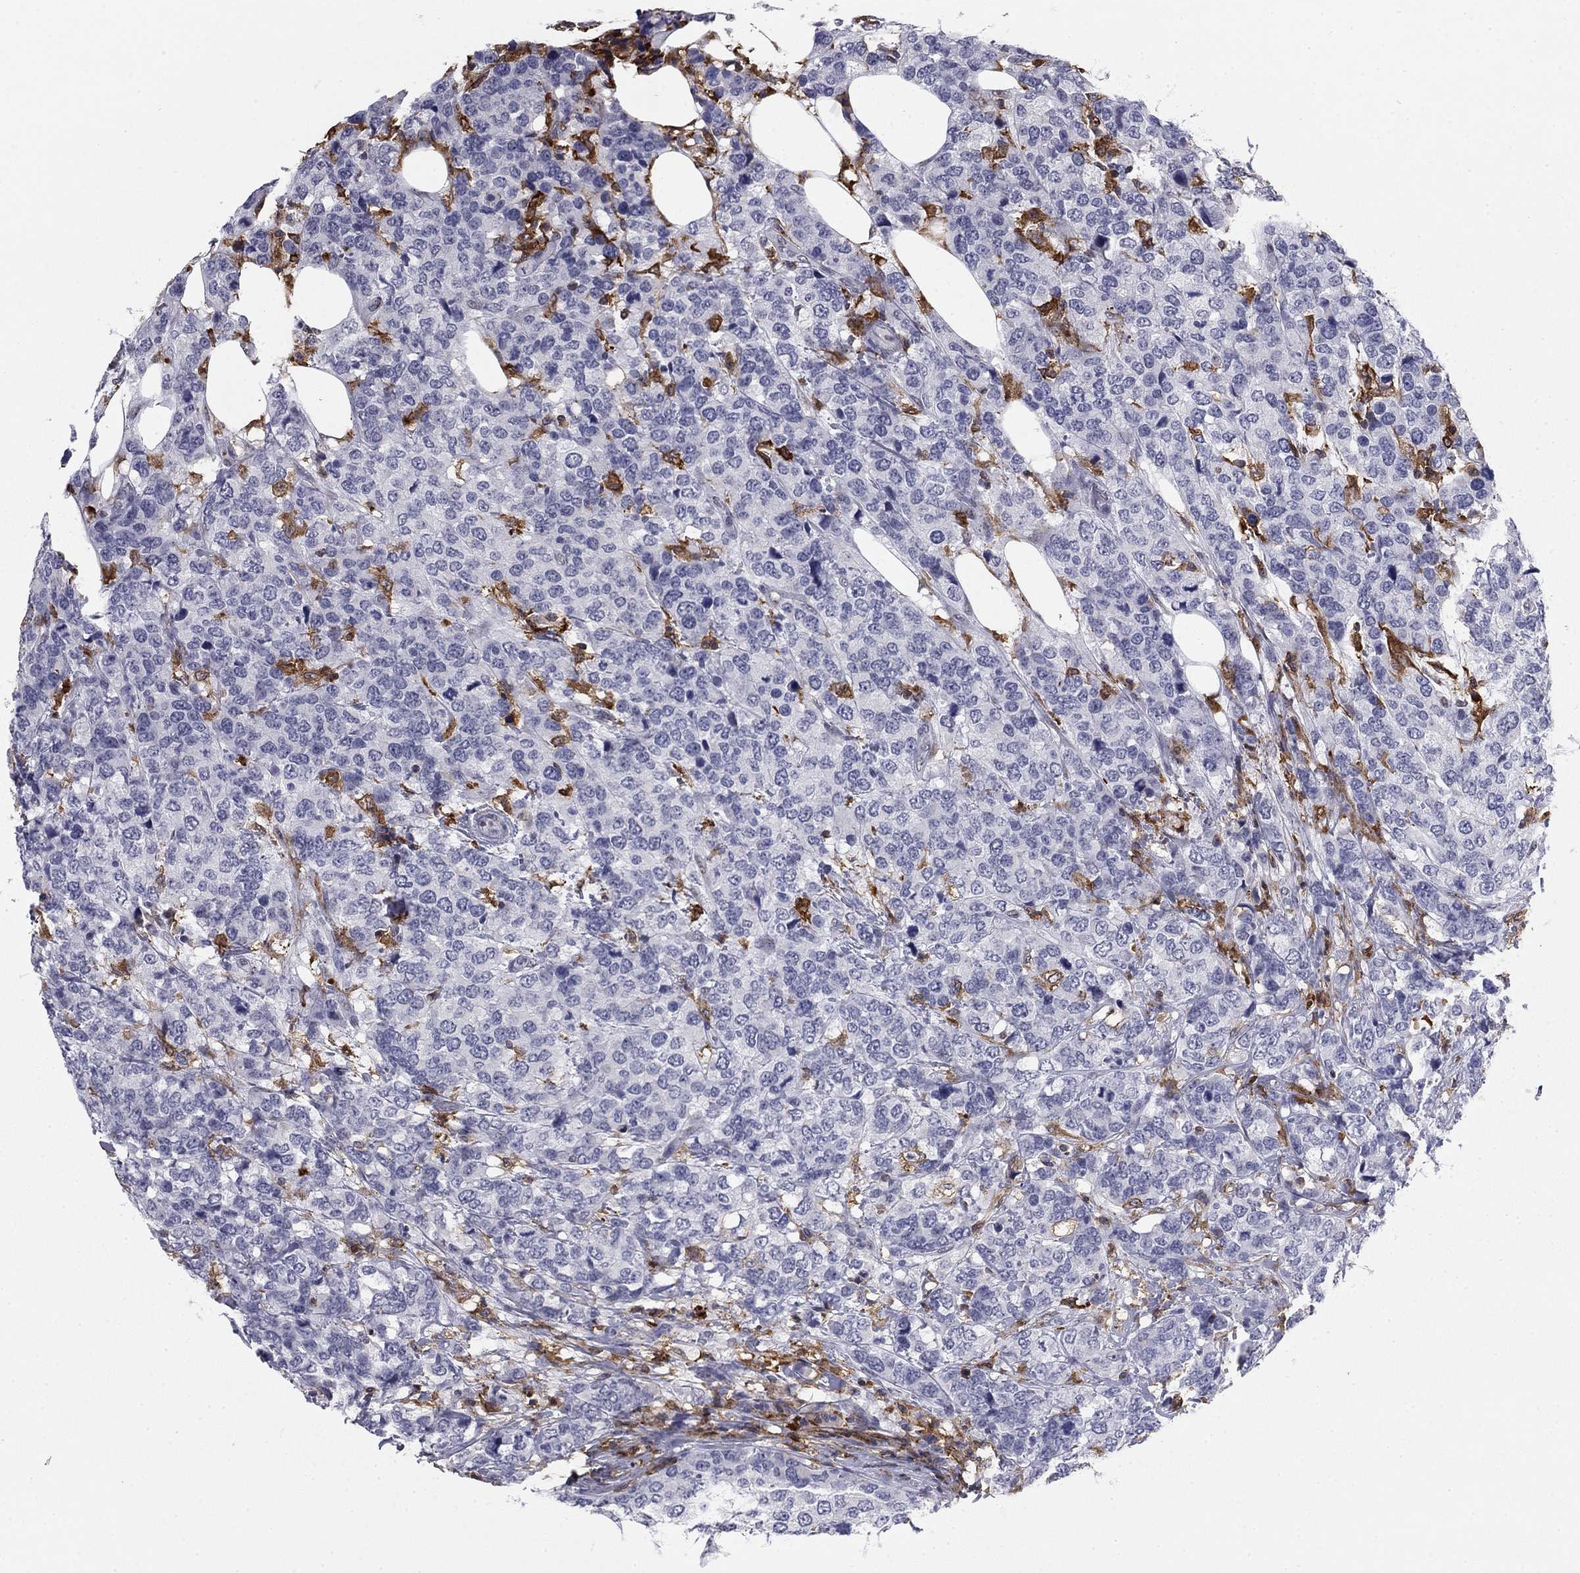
{"staining": {"intensity": "negative", "quantity": "none", "location": "none"}, "tissue": "breast cancer", "cell_type": "Tumor cells", "image_type": "cancer", "snomed": [{"axis": "morphology", "description": "Lobular carcinoma"}, {"axis": "topography", "description": "Breast"}], "caption": "Immunohistochemistry of breast lobular carcinoma reveals no positivity in tumor cells.", "gene": "PLCB2", "patient": {"sex": "female", "age": 59}}